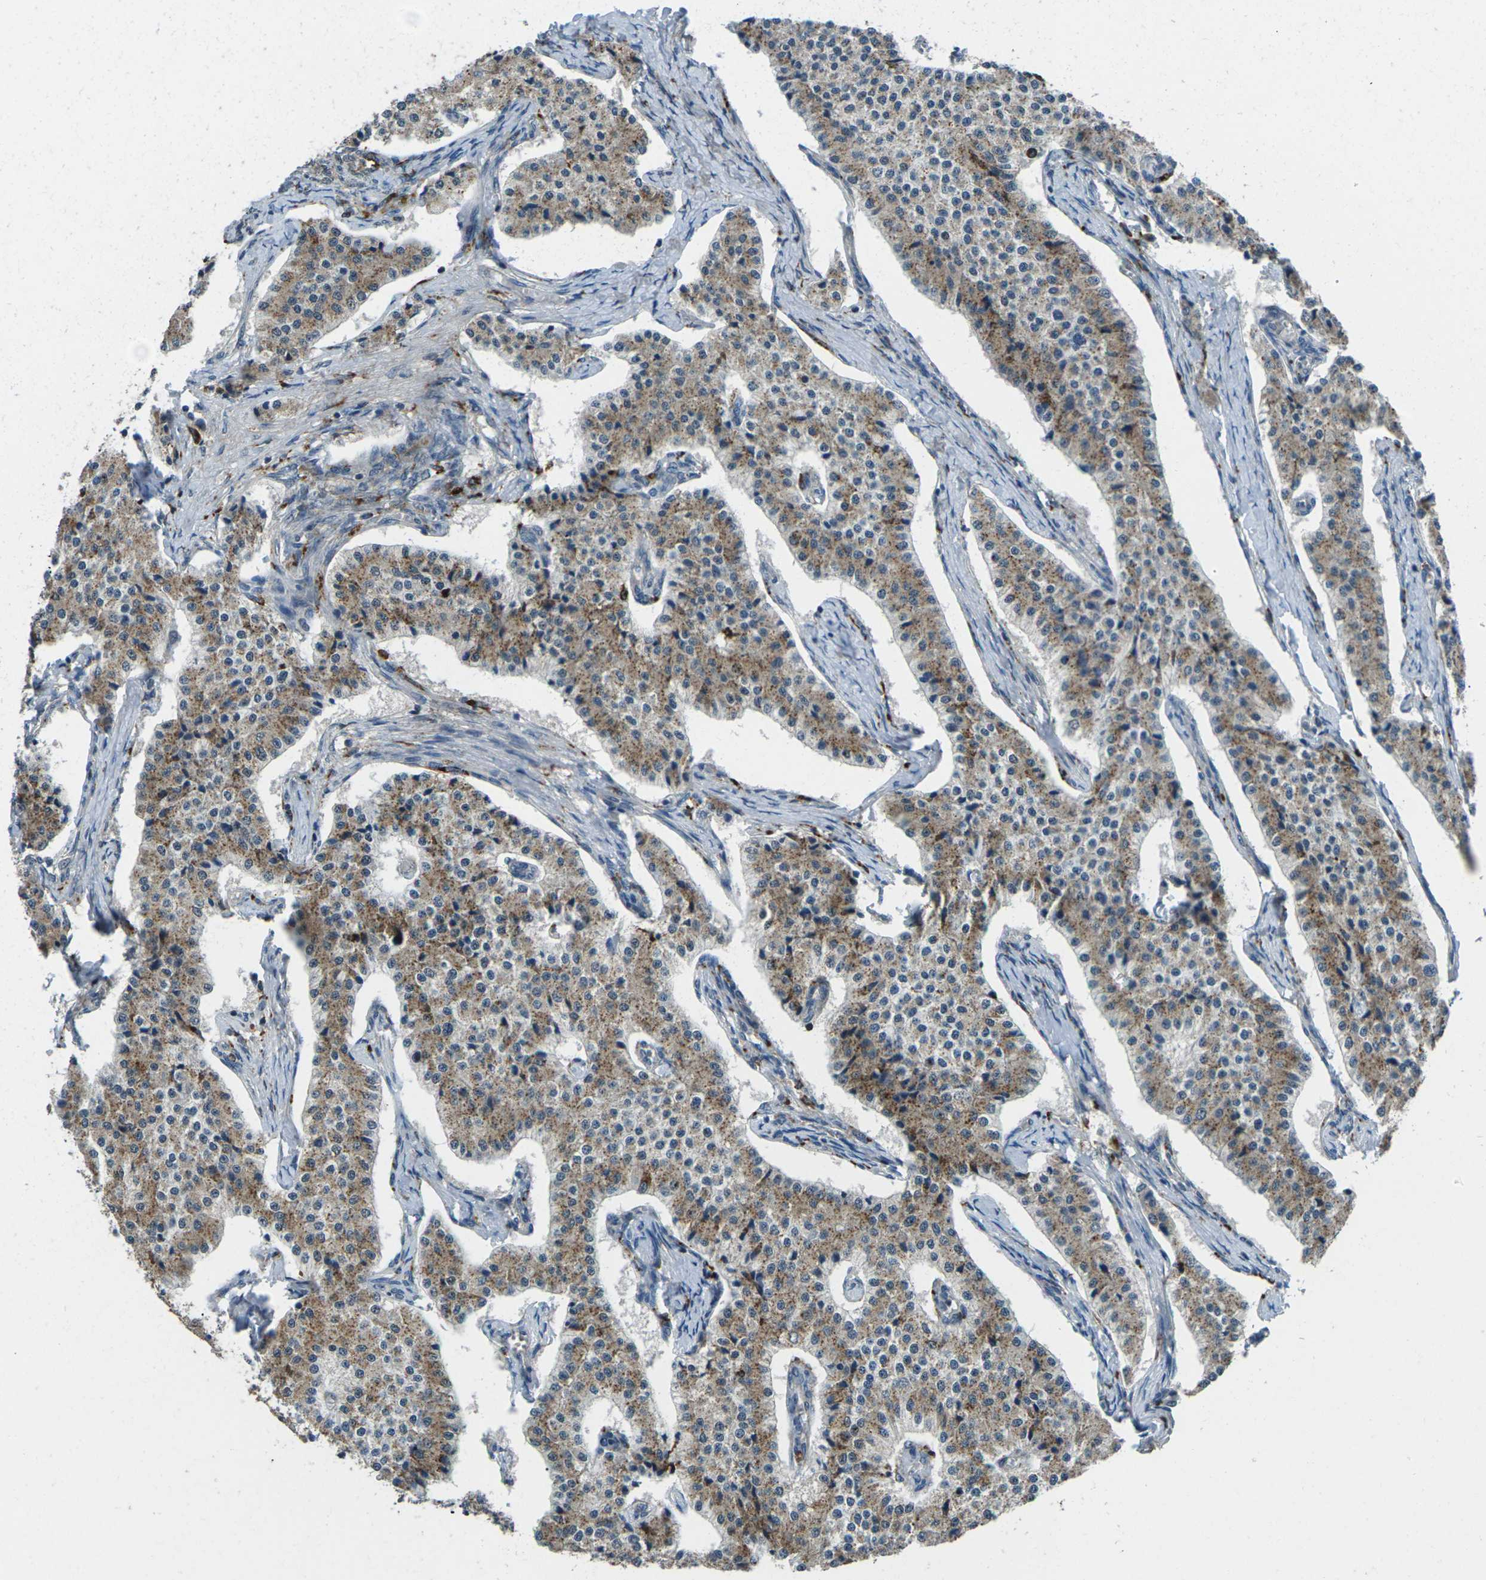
{"staining": {"intensity": "moderate", "quantity": ">75%", "location": "cytoplasmic/membranous"}, "tissue": "carcinoid", "cell_type": "Tumor cells", "image_type": "cancer", "snomed": [{"axis": "morphology", "description": "Carcinoid, malignant, NOS"}, {"axis": "topography", "description": "Colon"}], "caption": "This histopathology image displays immunohistochemistry staining of carcinoid, with medium moderate cytoplasmic/membranous expression in approximately >75% of tumor cells.", "gene": "SLC31A2", "patient": {"sex": "female", "age": 52}}